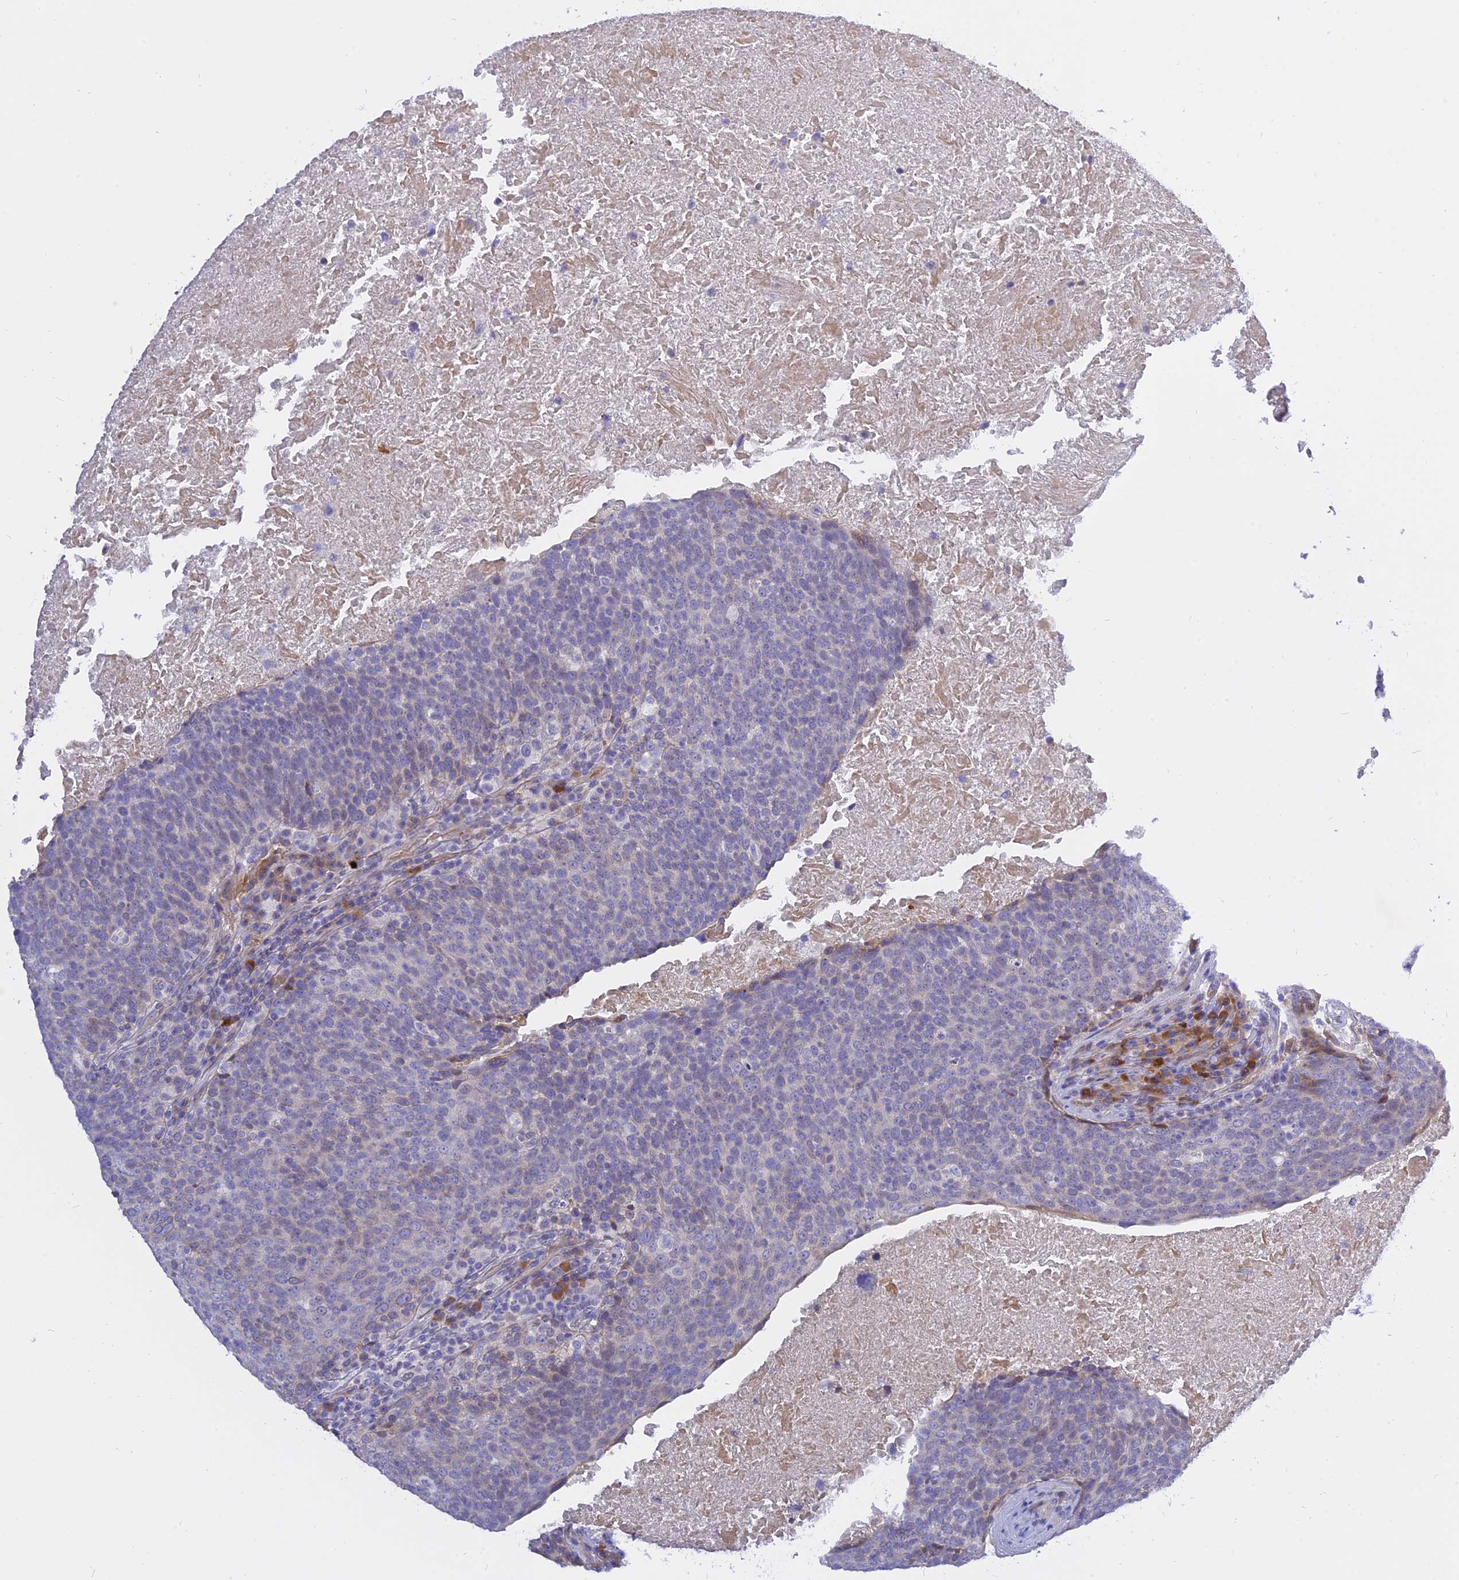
{"staining": {"intensity": "negative", "quantity": "none", "location": "none"}, "tissue": "head and neck cancer", "cell_type": "Tumor cells", "image_type": "cancer", "snomed": [{"axis": "morphology", "description": "Squamous cell carcinoma, NOS"}, {"axis": "morphology", "description": "Squamous cell carcinoma, metastatic, NOS"}, {"axis": "topography", "description": "Lymph node"}, {"axis": "topography", "description": "Head-Neck"}], "caption": "Tumor cells show no significant staining in head and neck cancer (squamous cell carcinoma).", "gene": "MBD3L1", "patient": {"sex": "male", "age": 62}}